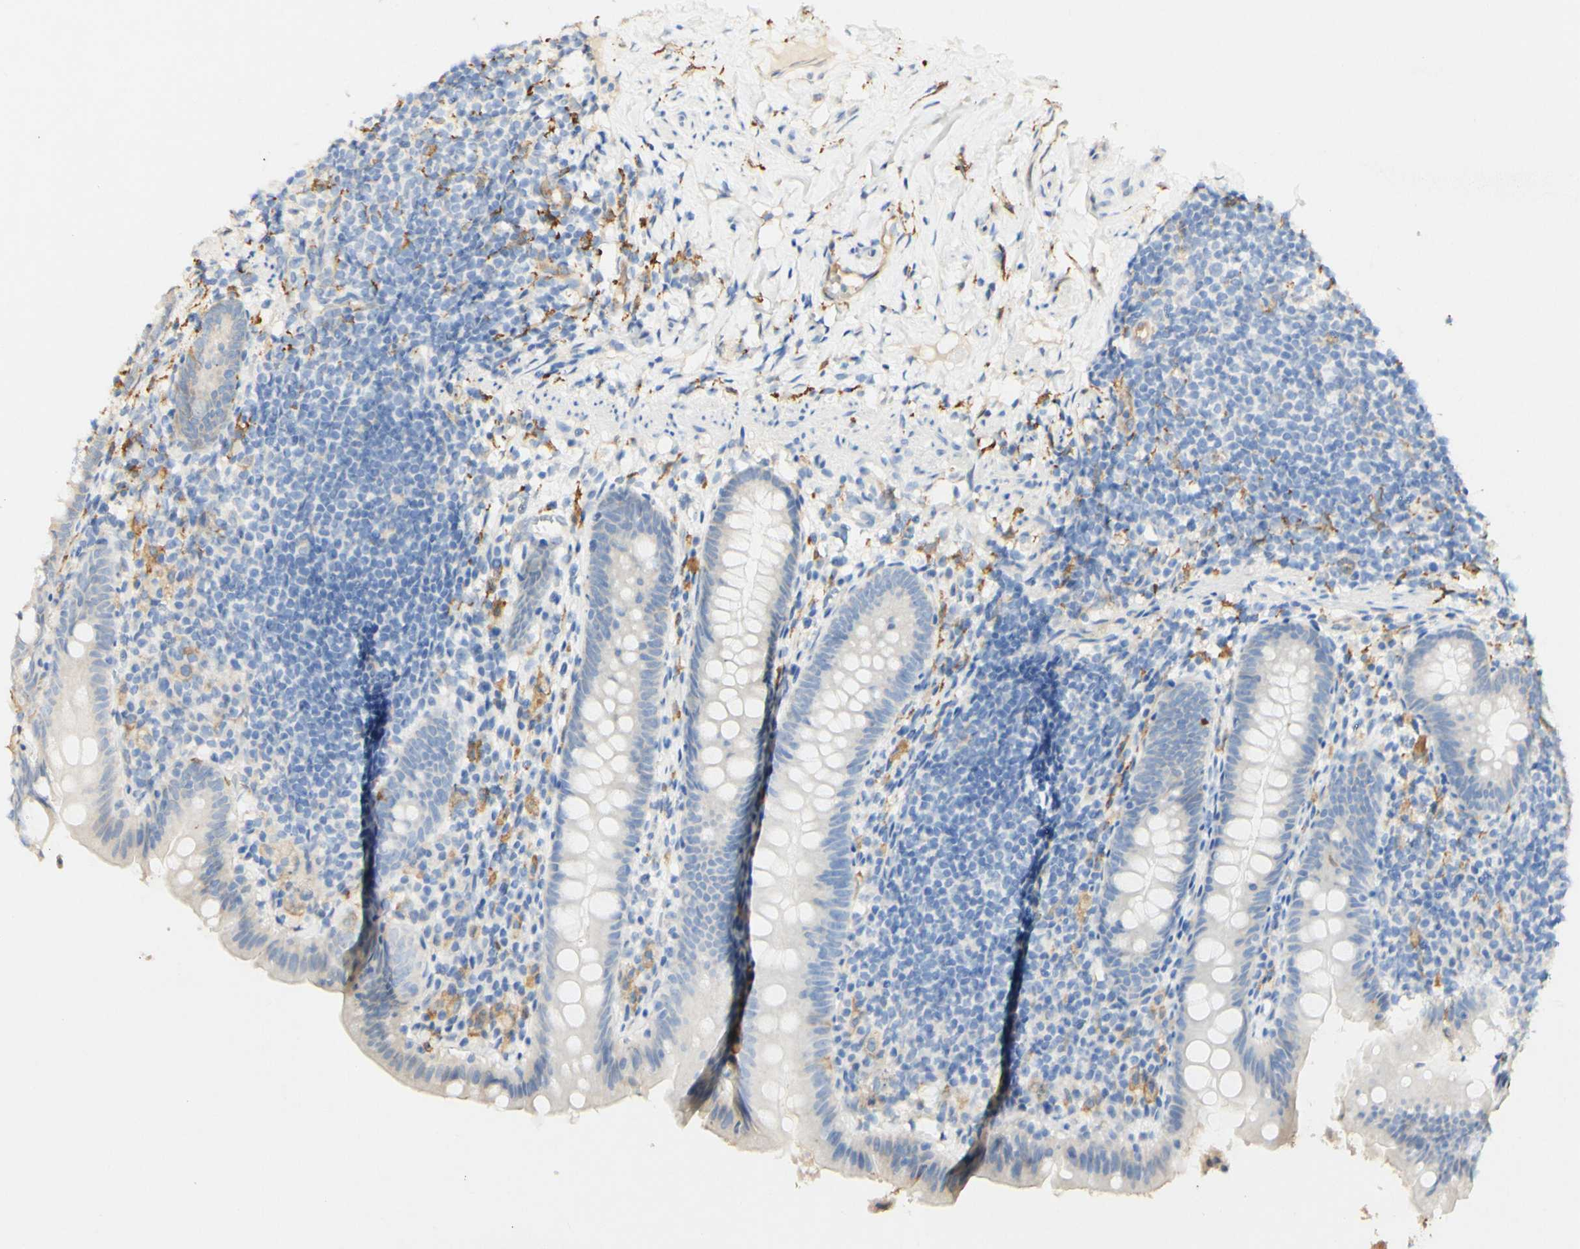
{"staining": {"intensity": "weak", "quantity": "25%-75%", "location": "cytoplasmic/membranous"}, "tissue": "appendix", "cell_type": "Glandular cells", "image_type": "normal", "snomed": [{"axis": "morphology", "description": "Normal tissue, NOS"}, {"axis": "topography", "description": "Appendix"}], "caption": "The histopathology image displays immunohistochemical staining of normal appendix. There is weak cytoplasmic/membranous expression is identified in approximately 25%-75% of glandular cells.", "gene": "FCGRT", "patient": {"sex": "male", "age": 52}}